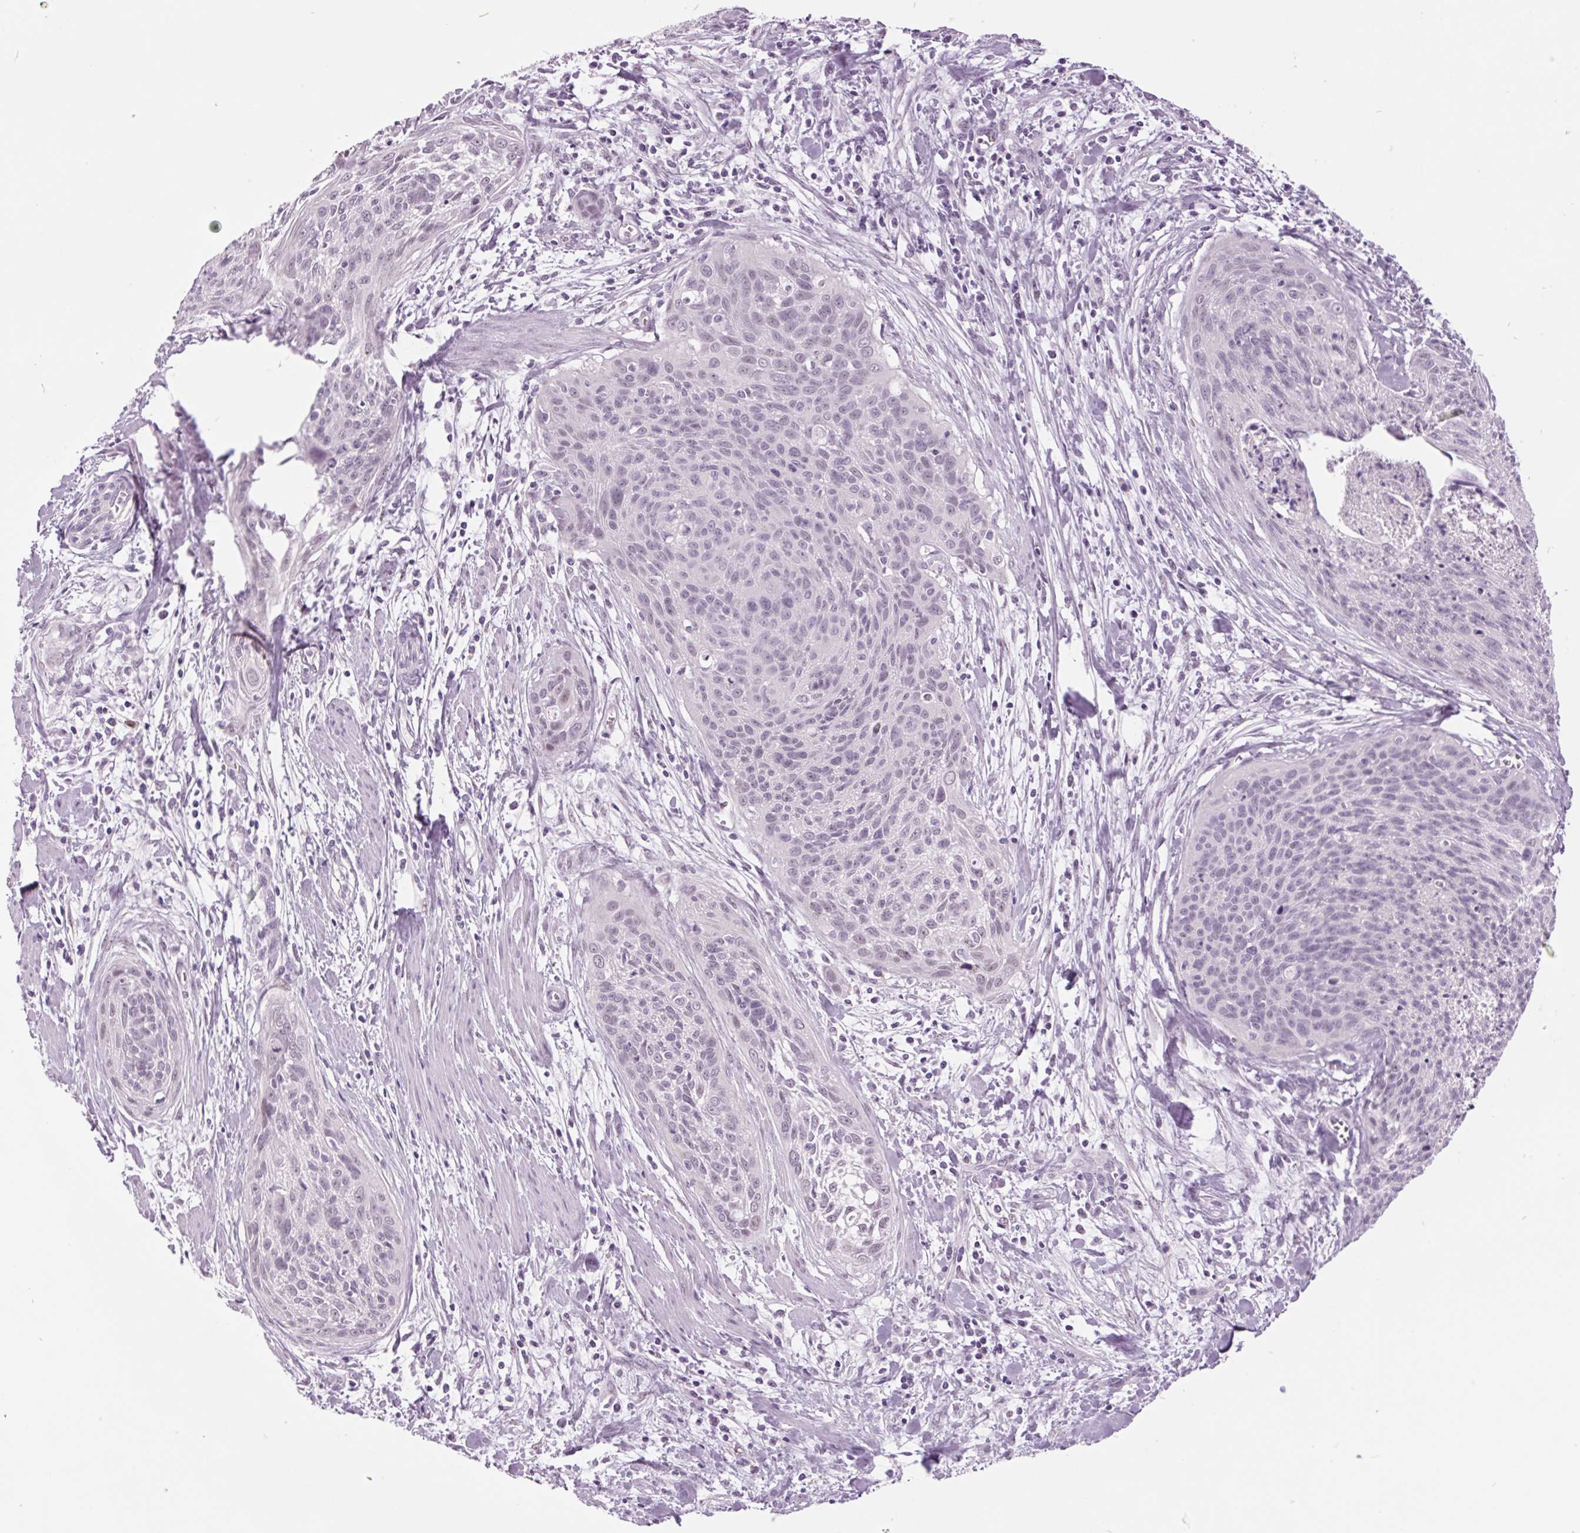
{"staining": {"intensity": "negative", "quantity": "none", "location": "none"}, "tissue": "cervical cancer", "cell_type": "Tumor cells", "image_type": "cancer", "snomed": [{"axis": "morphology", "description": "Squamous cell carcinoma, NOS"}, {"axis": "topography", "description": "Cervix"}], "caption": "Micrograph shows no protein expression in tumor cells of cervical cancer (squamous cell carcinoma) tissue.", "gene": "ODAD2", "patient": {"sex": "female", "age": 55}}